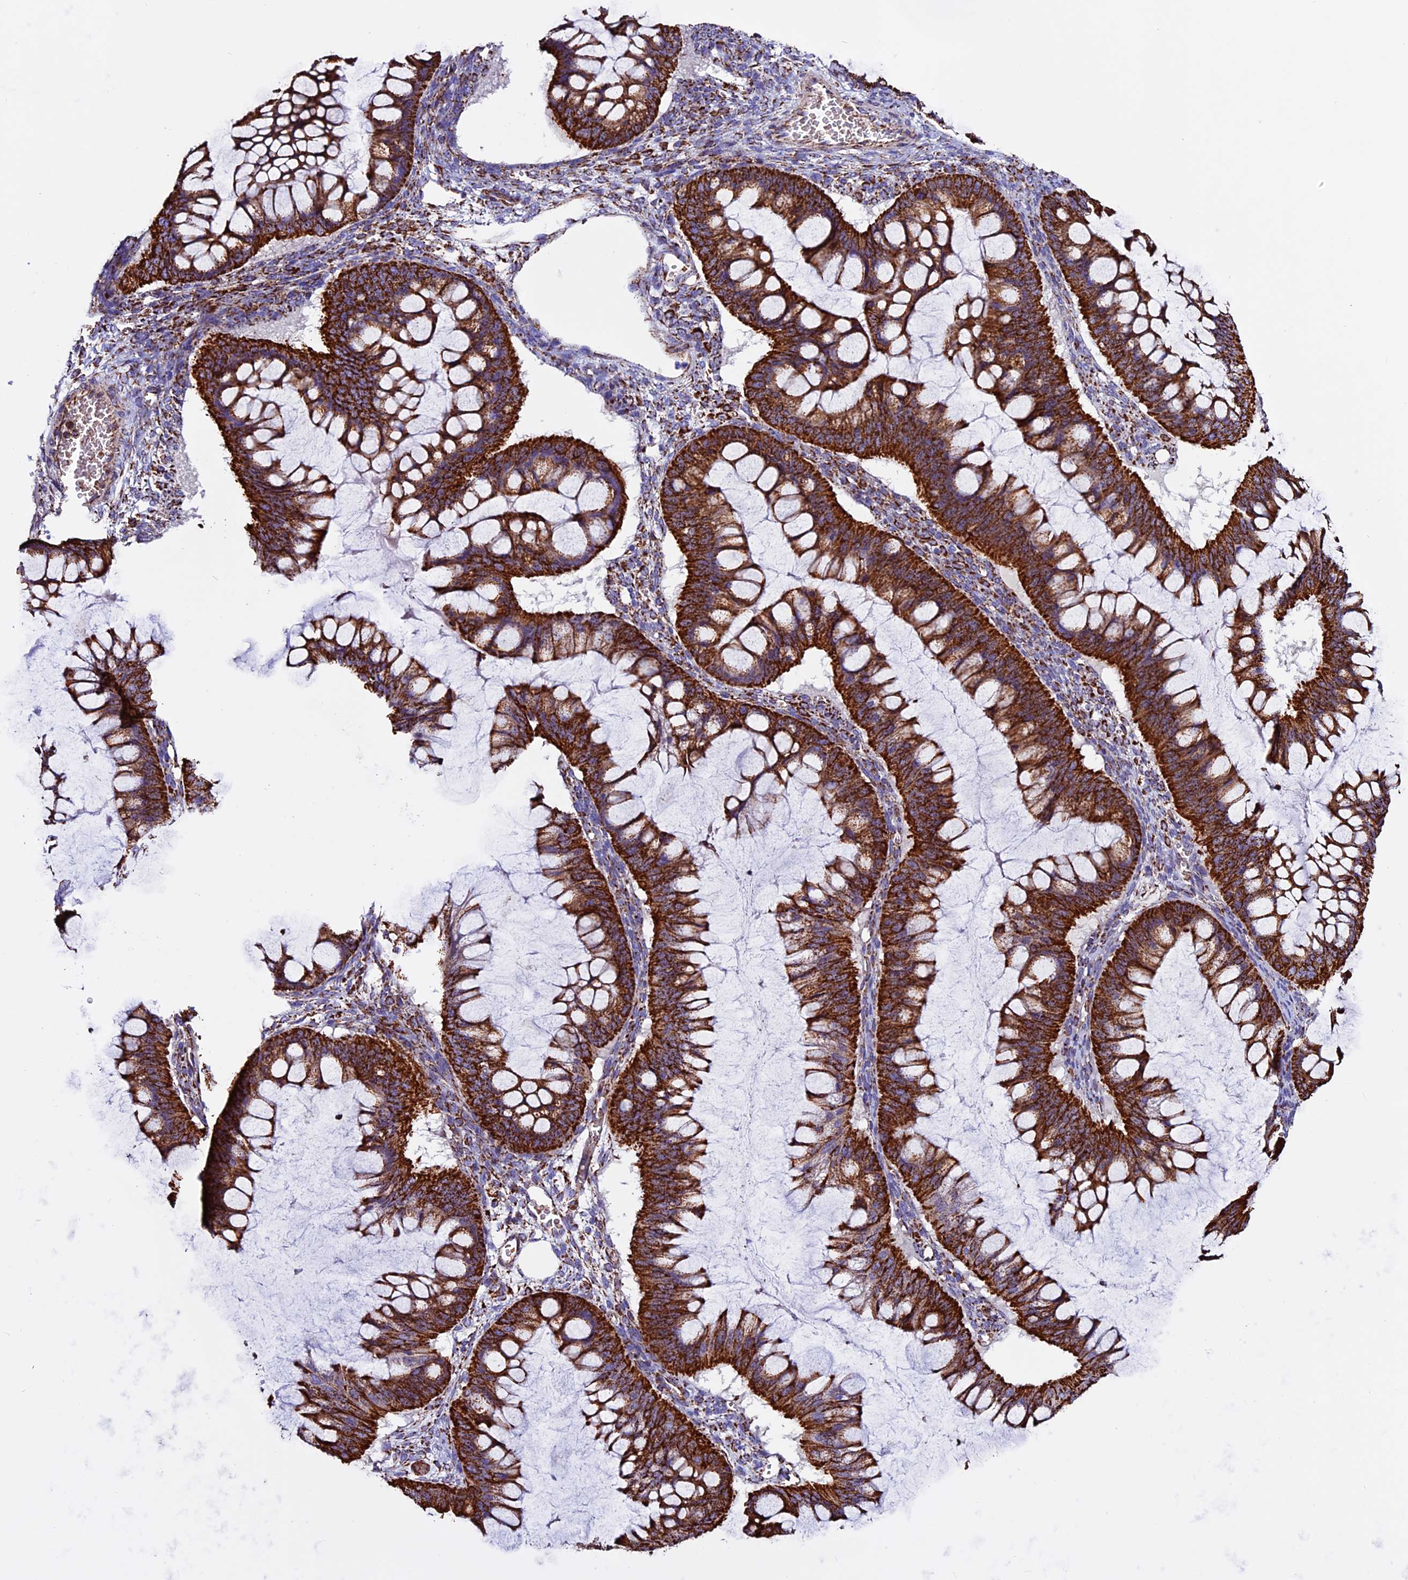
{"staining": {"intensity": "strong", "quantity": ">75%", "location": "cytoplasmic/membranous"}, "tissue": "ovarian cancer", "cell_type": "Tumor cells", "image_type": "cancer", "snomed": [{"axis": "morphology", "description": "Cystadenocarcinoma, mucinous, NOS"}, {"axis": "topography", "description": "Ovary"}], "caption": "DAB immunohistochemical staining of ovarian mucinous cystadenocarcinoma shows strong cytoplasmic/membranous protein expression in about >75% of tumor cells. (IHC, brightfield microscopy, high magnification).", "gene": "CX3CL1", "patient": {"sex": "female", "age": 73}}